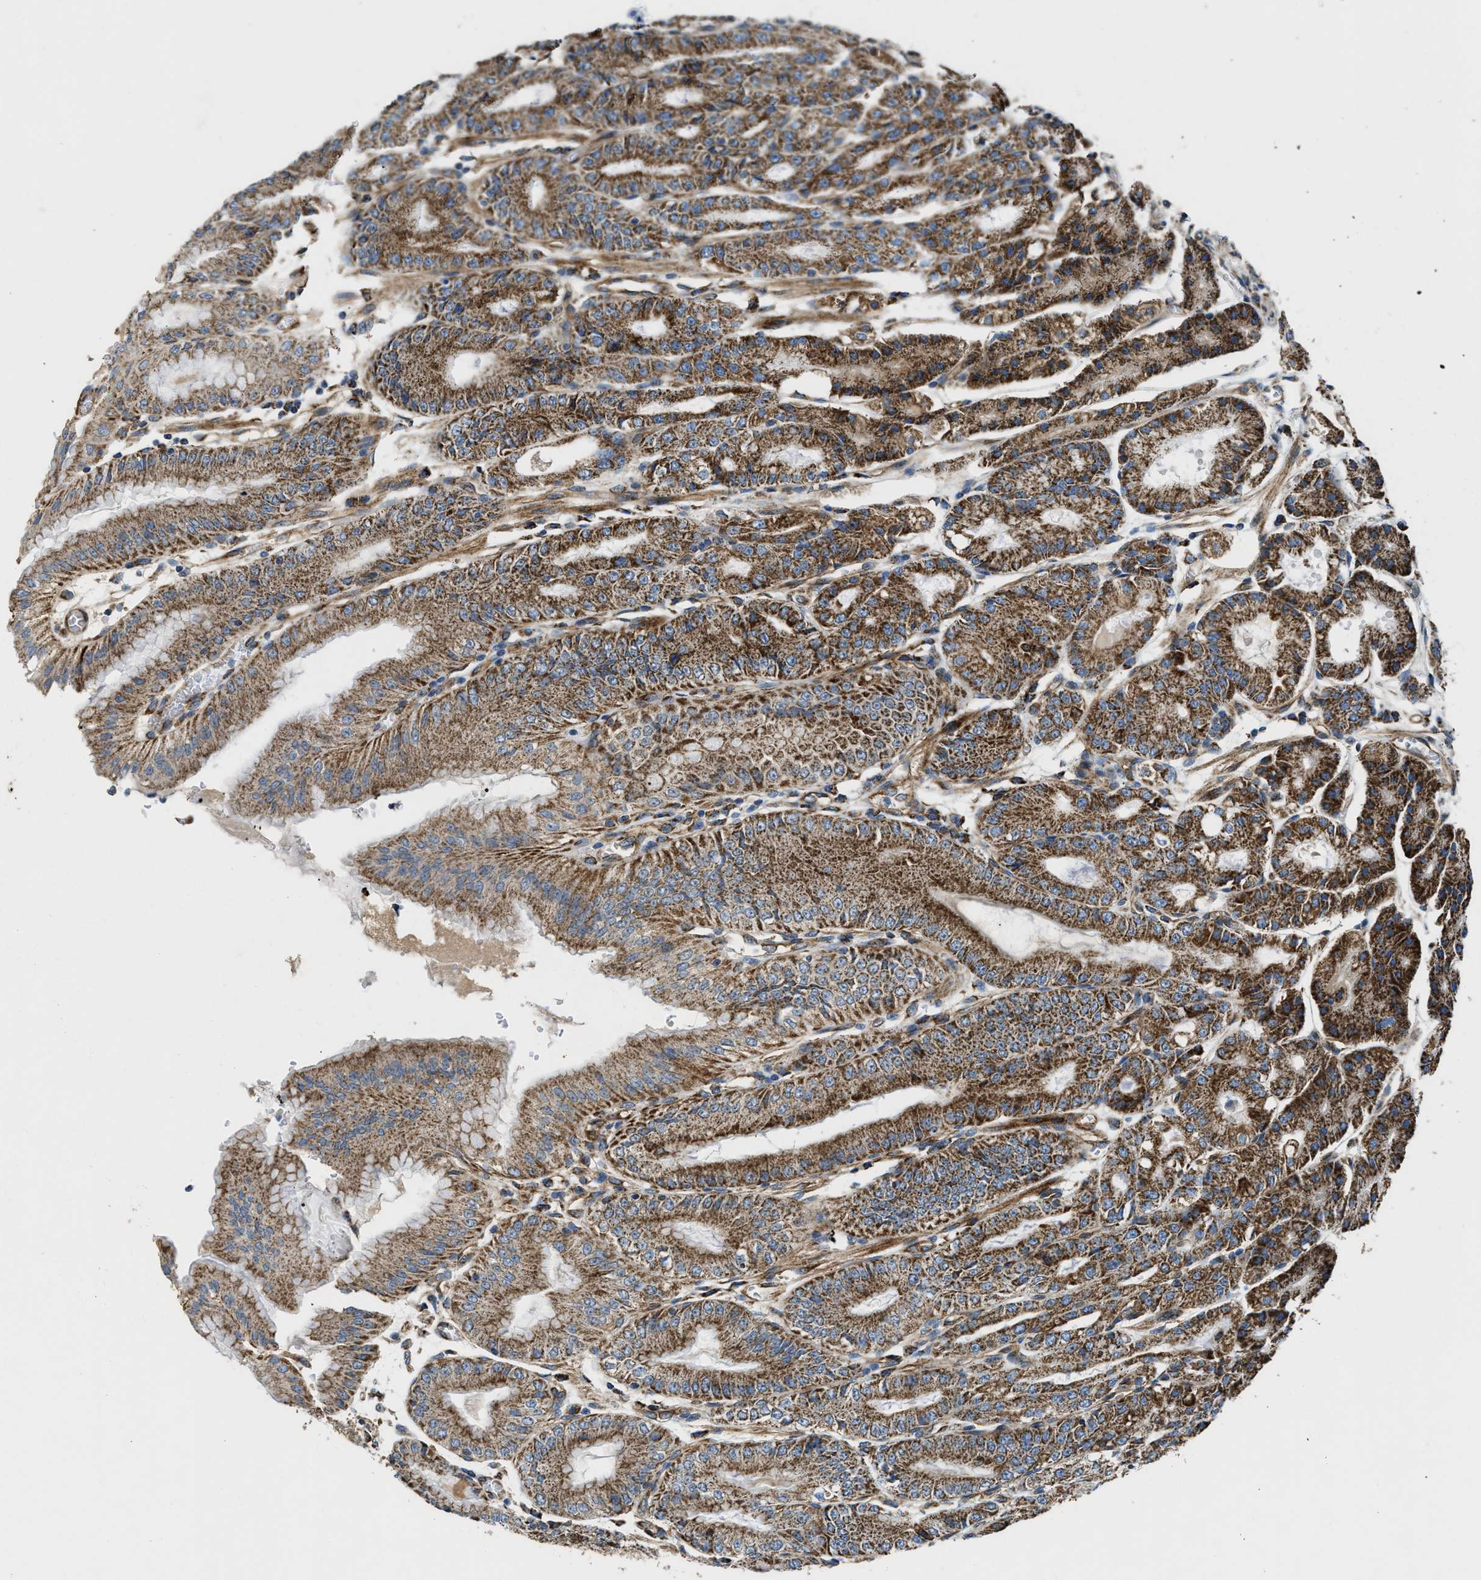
{"staining": {"intensity": "strong", "quantity": ">75%", "location": "cytoplasmic/membranous"}, "tissue": "stomach", "cell_type": "Glandular cells", "image_type": "normal", "snomed": [{"axis": "morphology", "description": "Normal tissue, NOS"}, {"axis": "topography", "description": "Stomach, lower"}], "caption": "Unremarkable stomach was stained to show a protein in brown. There is high levels of strong cytoplasmic/membranous positivity in approximately >75% of glandular cells.", "gene": "STK33", "patient": {"sex": "male", "age": 71}}